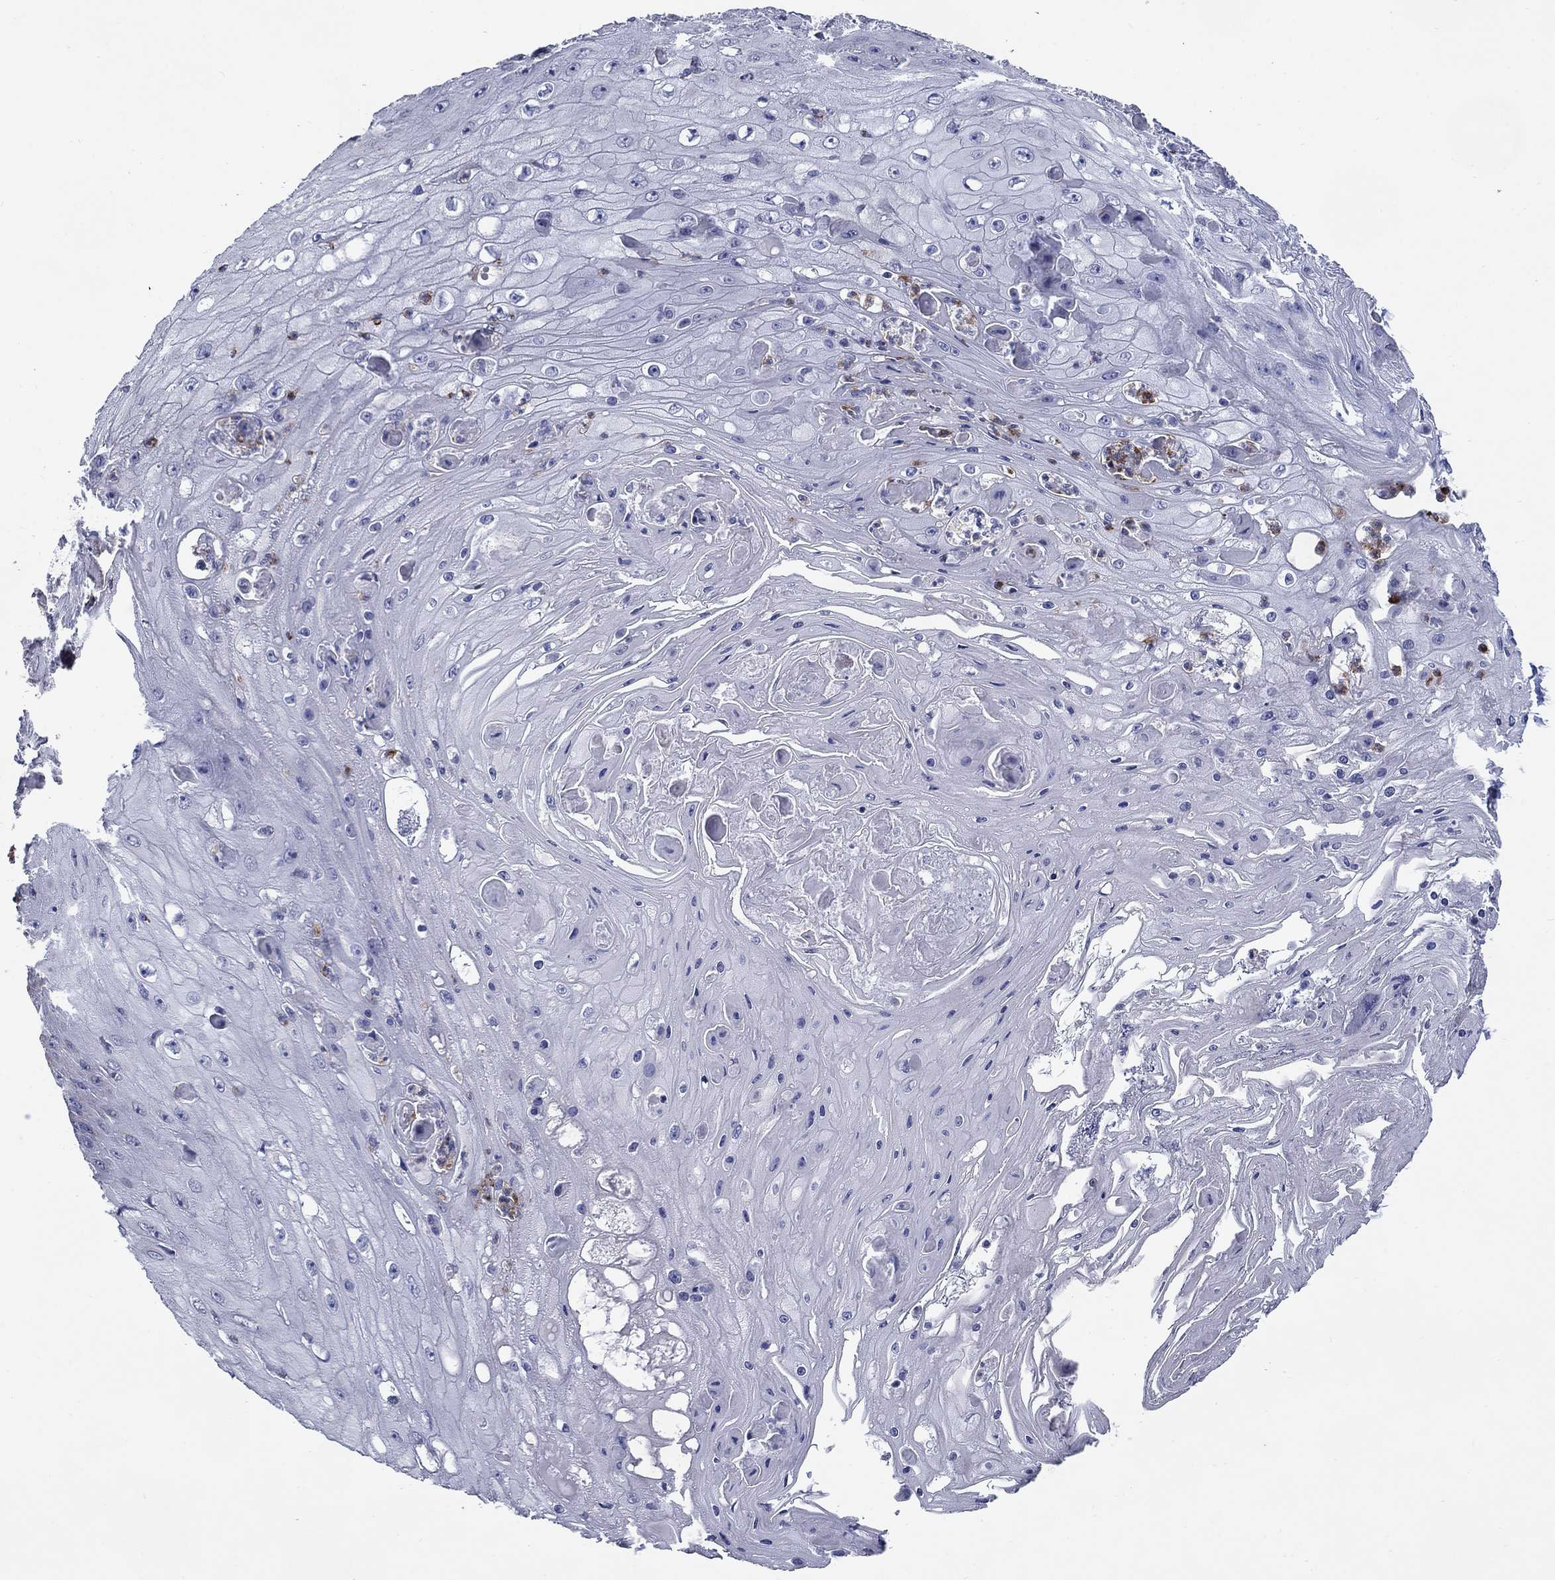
{"staining": {"intensity": "negative", "quantity": "none", "location": "none"}, "tissue": "skin cancer", "cell_type": "Tumor cells", "image_type": "cancer", "snomed": [{"axis": "morphology", "description": "Squamous cell carcinoma, NOS"}, {"axis": "topography", "description": "Skin"}], "caption": "The IHC photomicrograph has no significant positivity in tumor cells of squamous cell carcinoma (skin) tissue.", "gene": "NDUFA4L2", "patient": {"sex": "male", "age": 70}}